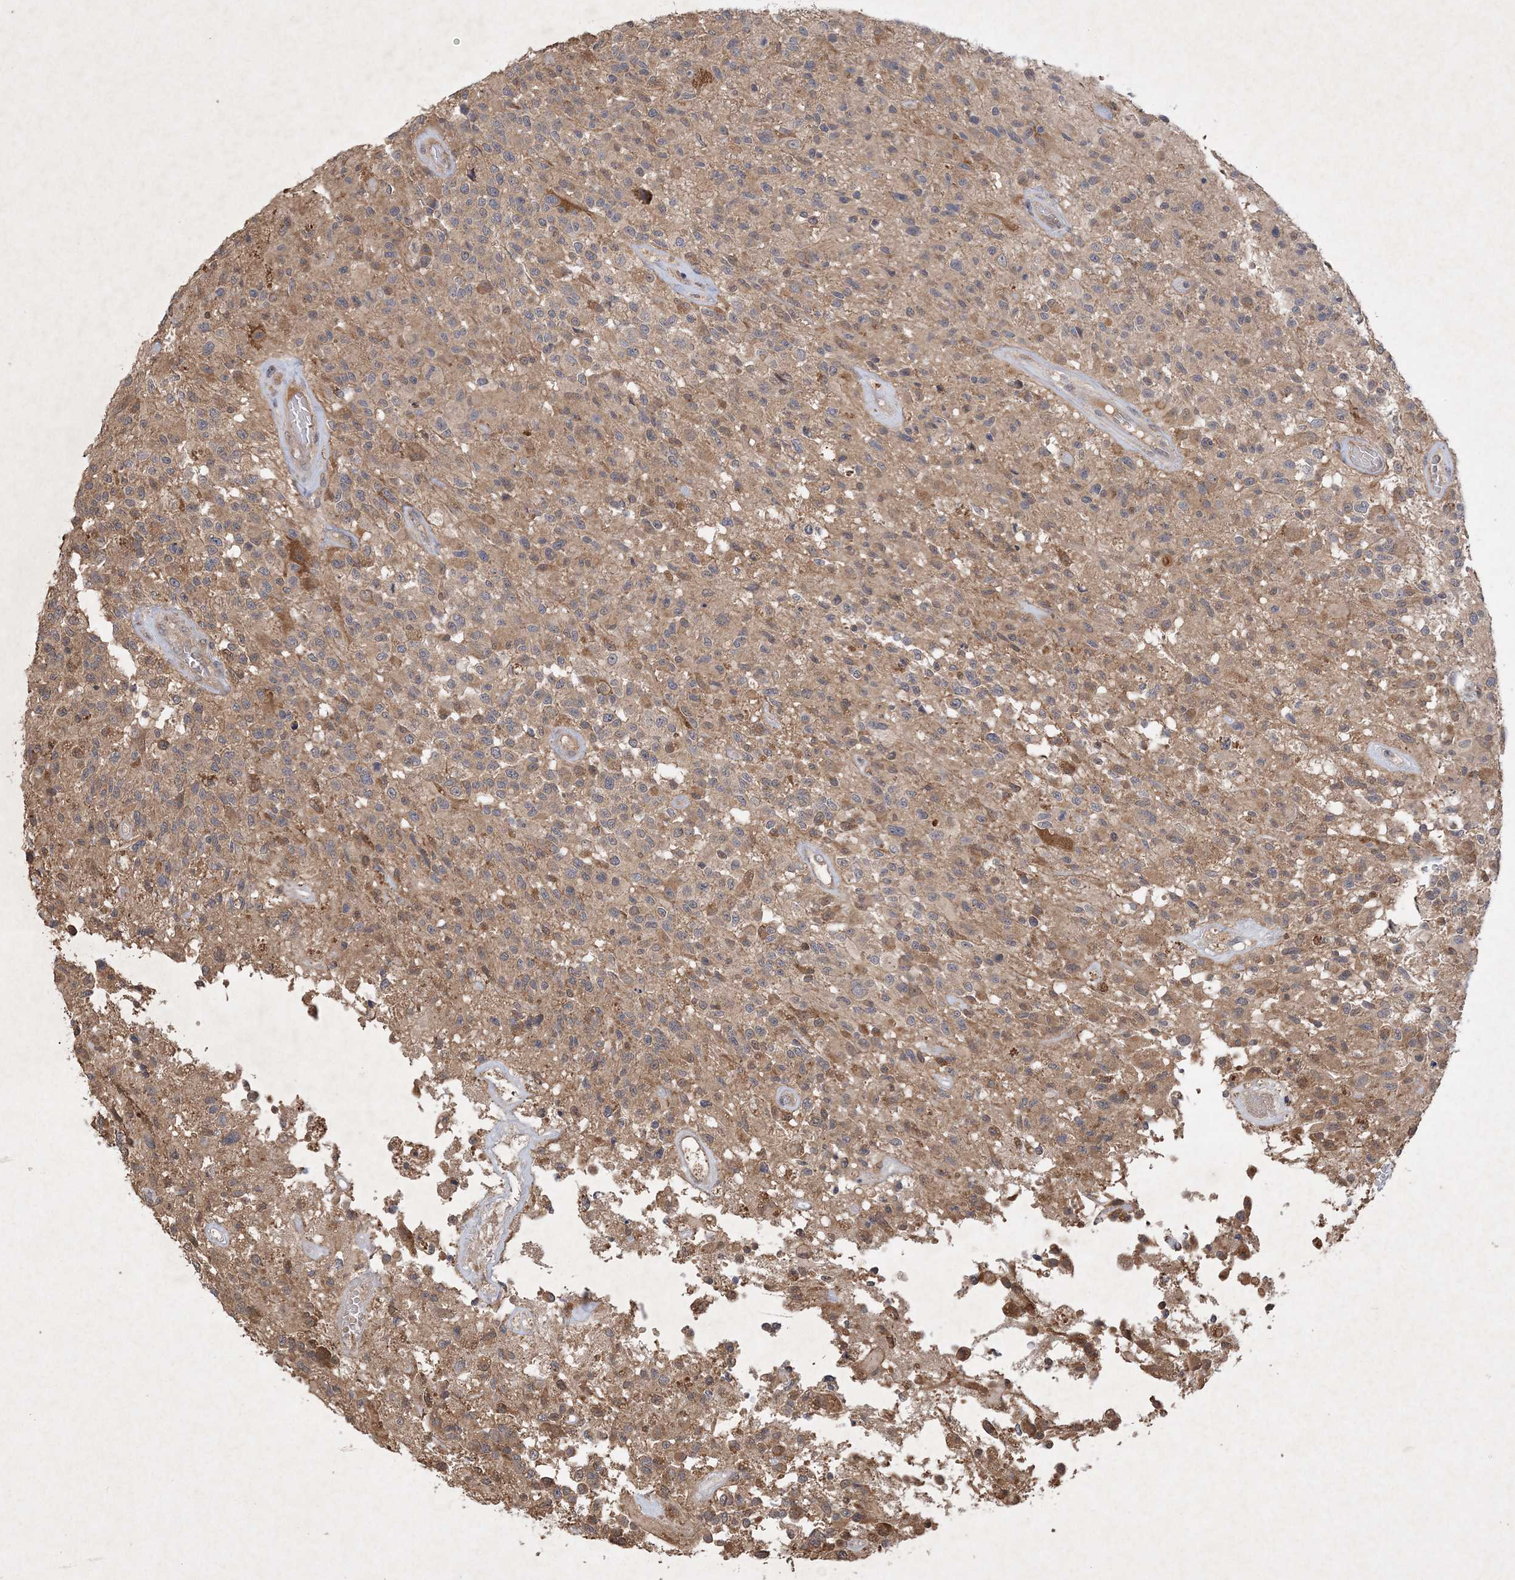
{"staining": {"intensity": "moderate", "quantity": "<25%", "location": "cytoplasmic/membranous"}, "tissue": "glioma", "cell_type": "Tumor cells", "image_type": "cancer", "snomed": [{"axis": "morphology", "description": "Glioma, malignant, High grade"}, {"axis": "morphology", "description": "Glioblastoma, NOS"}, {"axis": "topography", "description": "Brain"}], "caption": "A low amount of moderate cytoplasmic/membranous staining is seen in about <25% of tumor cells in malignant glioma (high-grade) tissue.", "gene": "AKR7A2", "patient": {"sex": "male", "age": 60}}